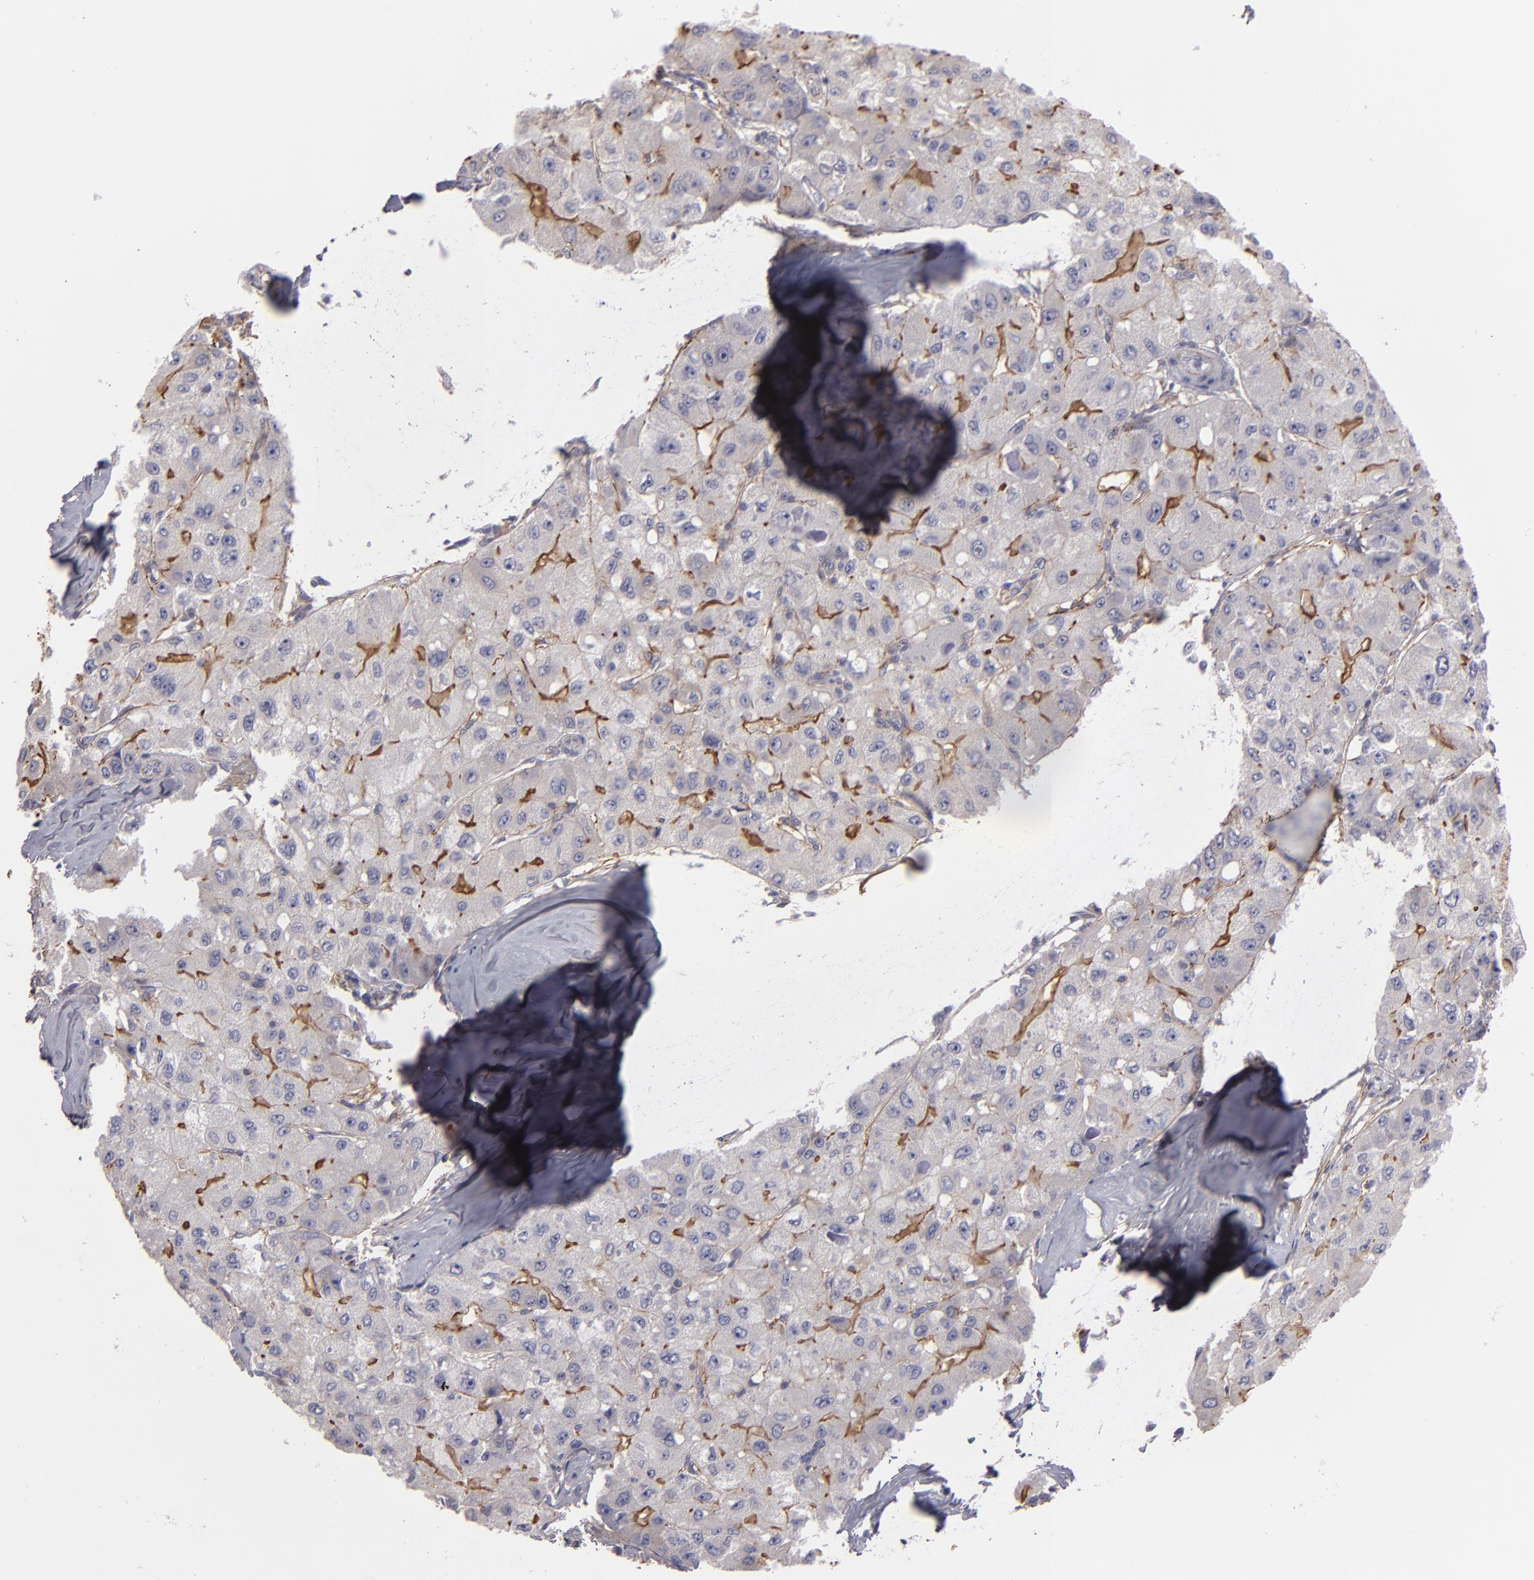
{"staining": {"intensity": "negative", "quantity": "none", "location": "none"}, "tissue": "liver cancer", "cell_type": "Tumor cells", "image_type": "cancer", "snomed": [{"axis": "morphology", "description": "Carcinoma, Hepatocellular, NOS"}, {"axis": "topography", "description": "Liver"}], "caption": "High magnification brightfield microscopy of liver cancer (hepatocellular carcinoma) stained with DAB (3,3'-diaminobenzidine) (brown) and counterstained with hematoxylin (blue): tumor cells show no significant staining. (Immunohistochemistry (ihc), brightfield microscopy, high magnification).", "gene": "FBLN1", "patient": {"sex": "male", "age": 80}}